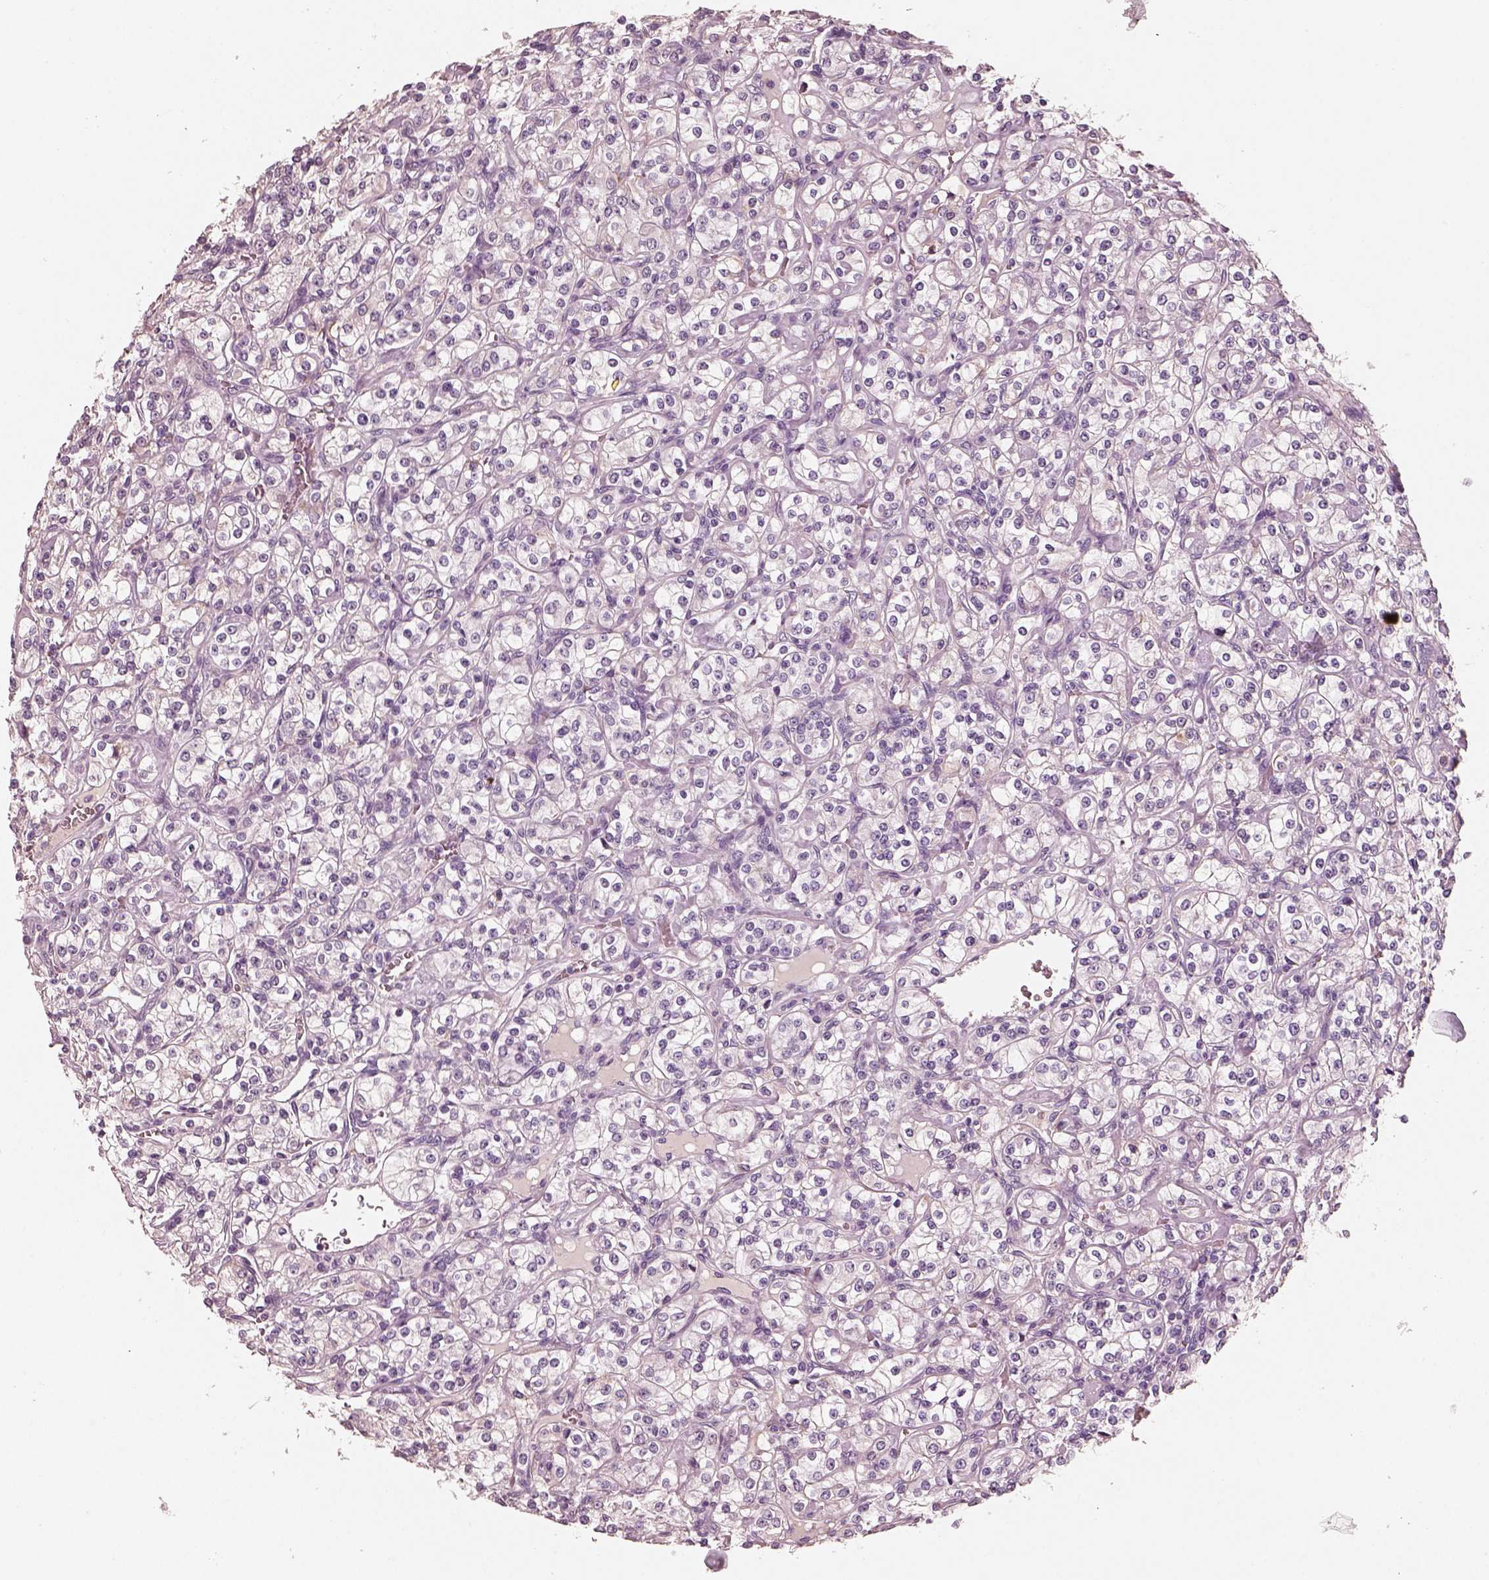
{"staining": {"intensity": "negative", "quantity": "none", "location": "none"}, "tissue": "renal cancer", "cell_type": "Tumor cells", "image_type": "cancer", "snomed": [{"axis": "morphology", "description": "Adenocarcinoma, NOS"}, {"axis": "topography", "description": "Kidney"}], "caption": "Tumor cells show no significant expression in renal adenocarcinoma.", "gene": "RS1", "patient": {"sex": "male", "age": 77}}